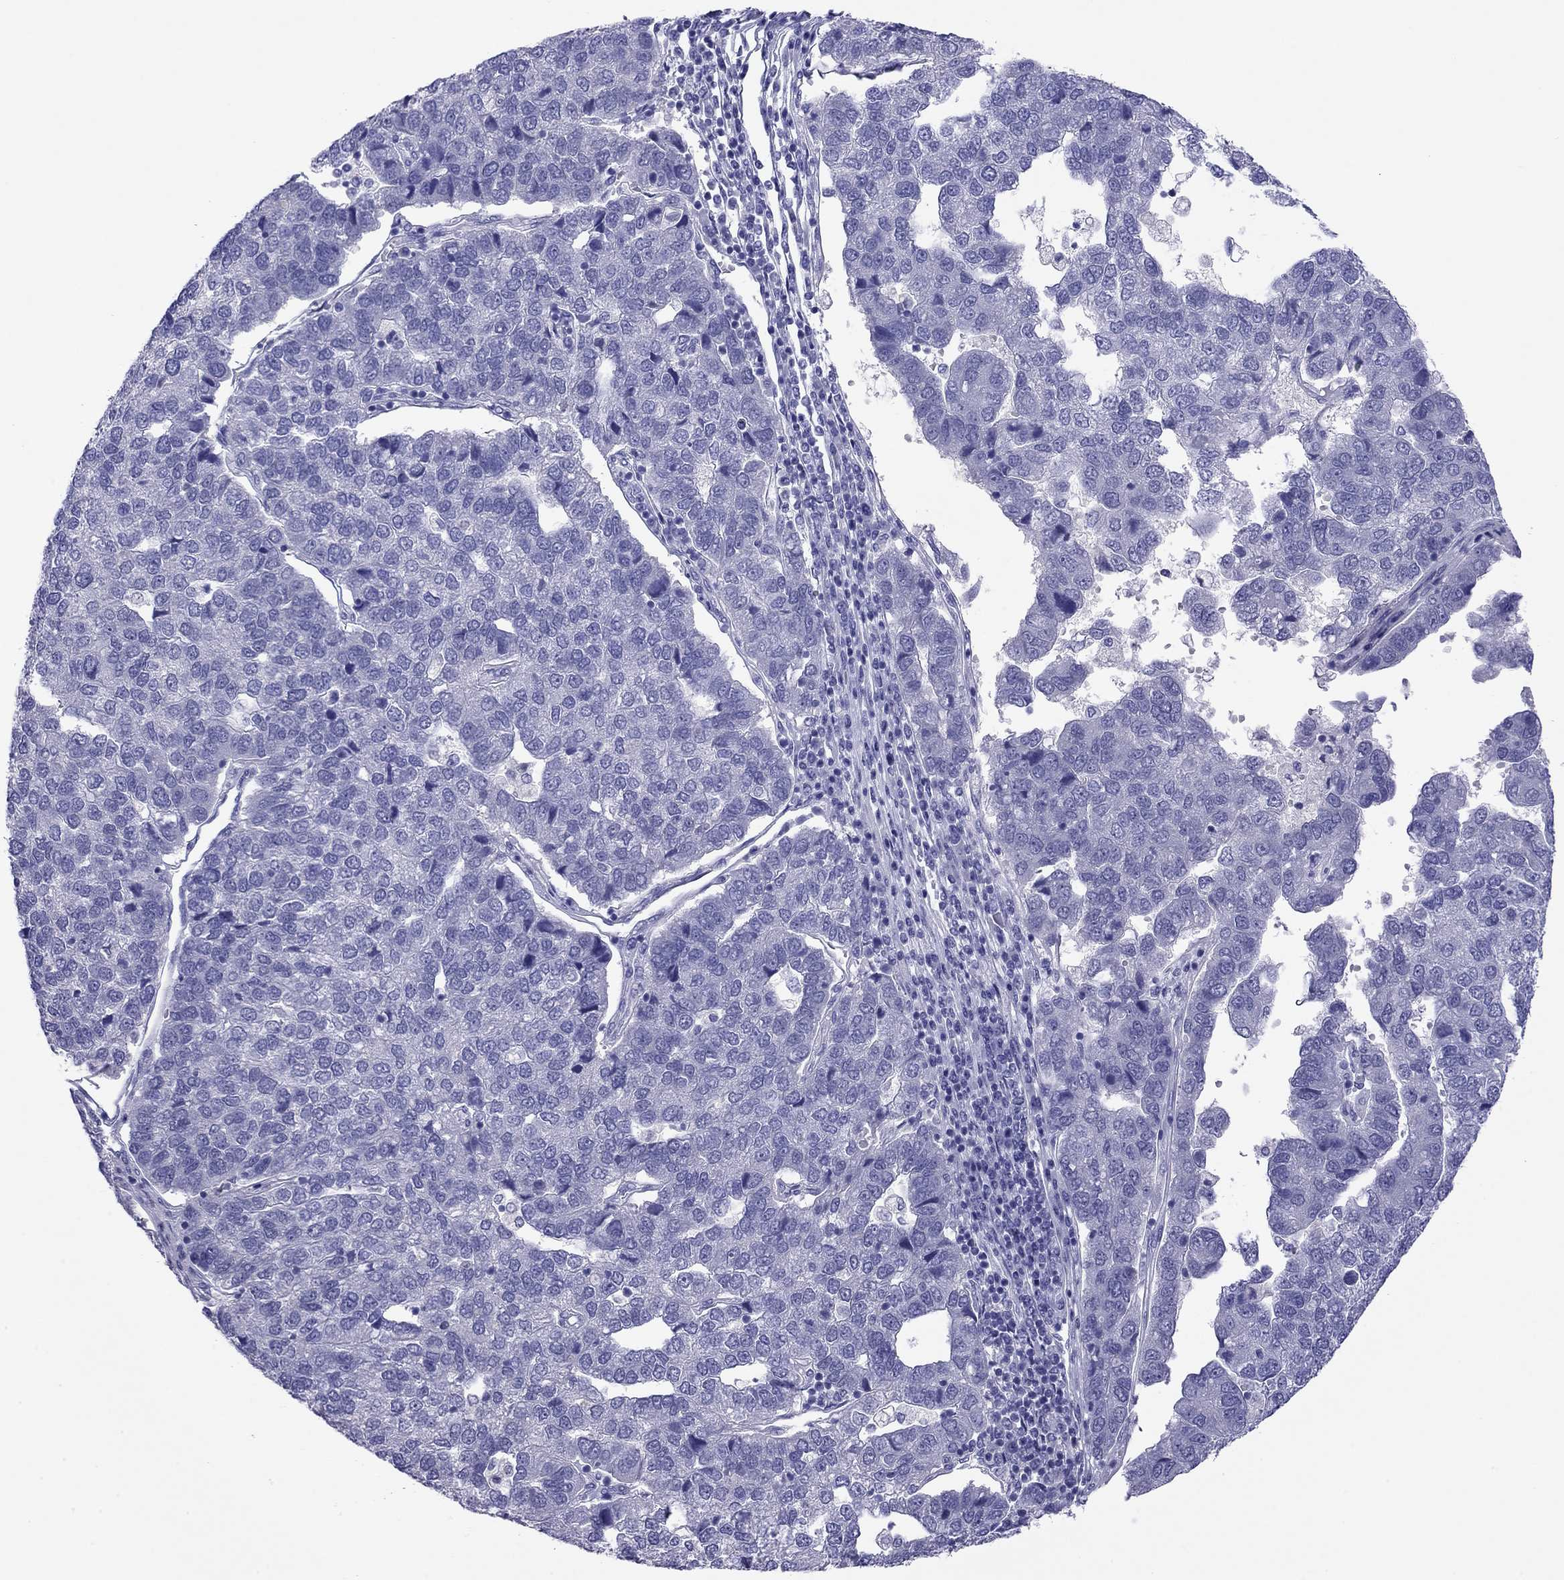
{"staining": {"intensity": "negative", "quantity": "none", "location": "none"}, "tissue": "pancreatic cancer", "cell_type": "Tumor cells", "image_type": "cancer", "snomed": [{"axis": "morphology", "description": "Adenocarcinoma, NOS"}, {"axis": "topography", "description": "Pancreas"}], "caption": "Tumor cells are negative for brown protein staining in adenocarcinoma (pancreatic). (DAB immunohistochemistry (IHC), high magnification).", "gene": "ODF4", "patient": {"sex": "female", "age": 61}}